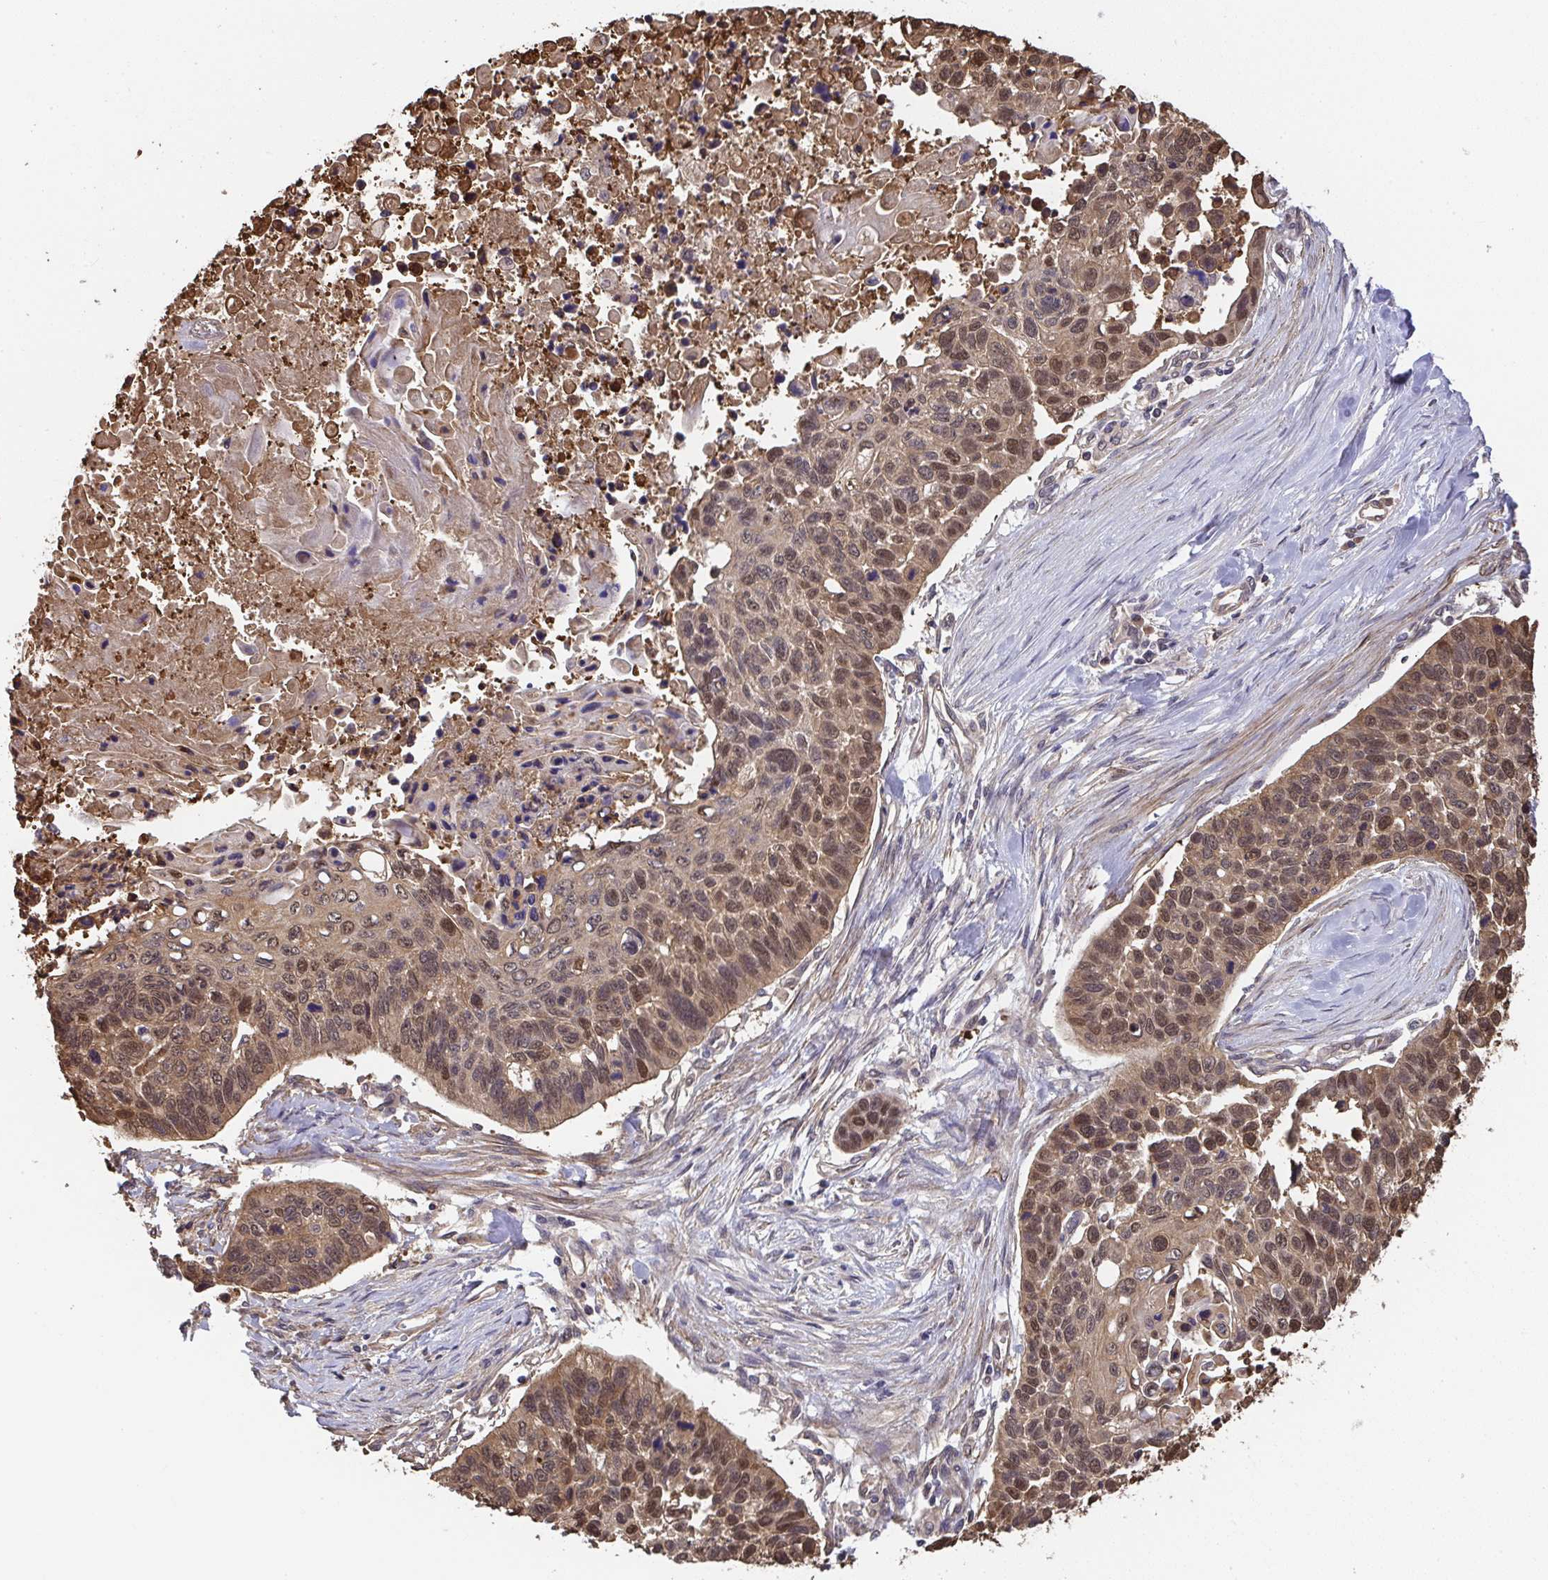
{"staining": {"intensity": "moderate", "quantity": ">75%", "location": "cytoplasmic/membranous,nuclear"}, "tissue": "lung cancer", "cell_type": "Tumor cells", "image_type": "cancer", "snomed": [{"axis": "morphology", "description": "Squamous cell carcinoma, NOS"}, {"axis": "topography", "description": "Lung"}], "caption": "Squamous cell carcinoma (lung) stained for a protein exhibits moderate cytoplasmic/membranous and nuclear positivity in tumor cells. Using DAB (3,3'-diaminobenzidine) (brown) and hematoxylin (blue) stains, captured at high magnification using brightfield microscopy.", "gene": "ZNF696", "patient": {"sex": "male", "age": 62}}